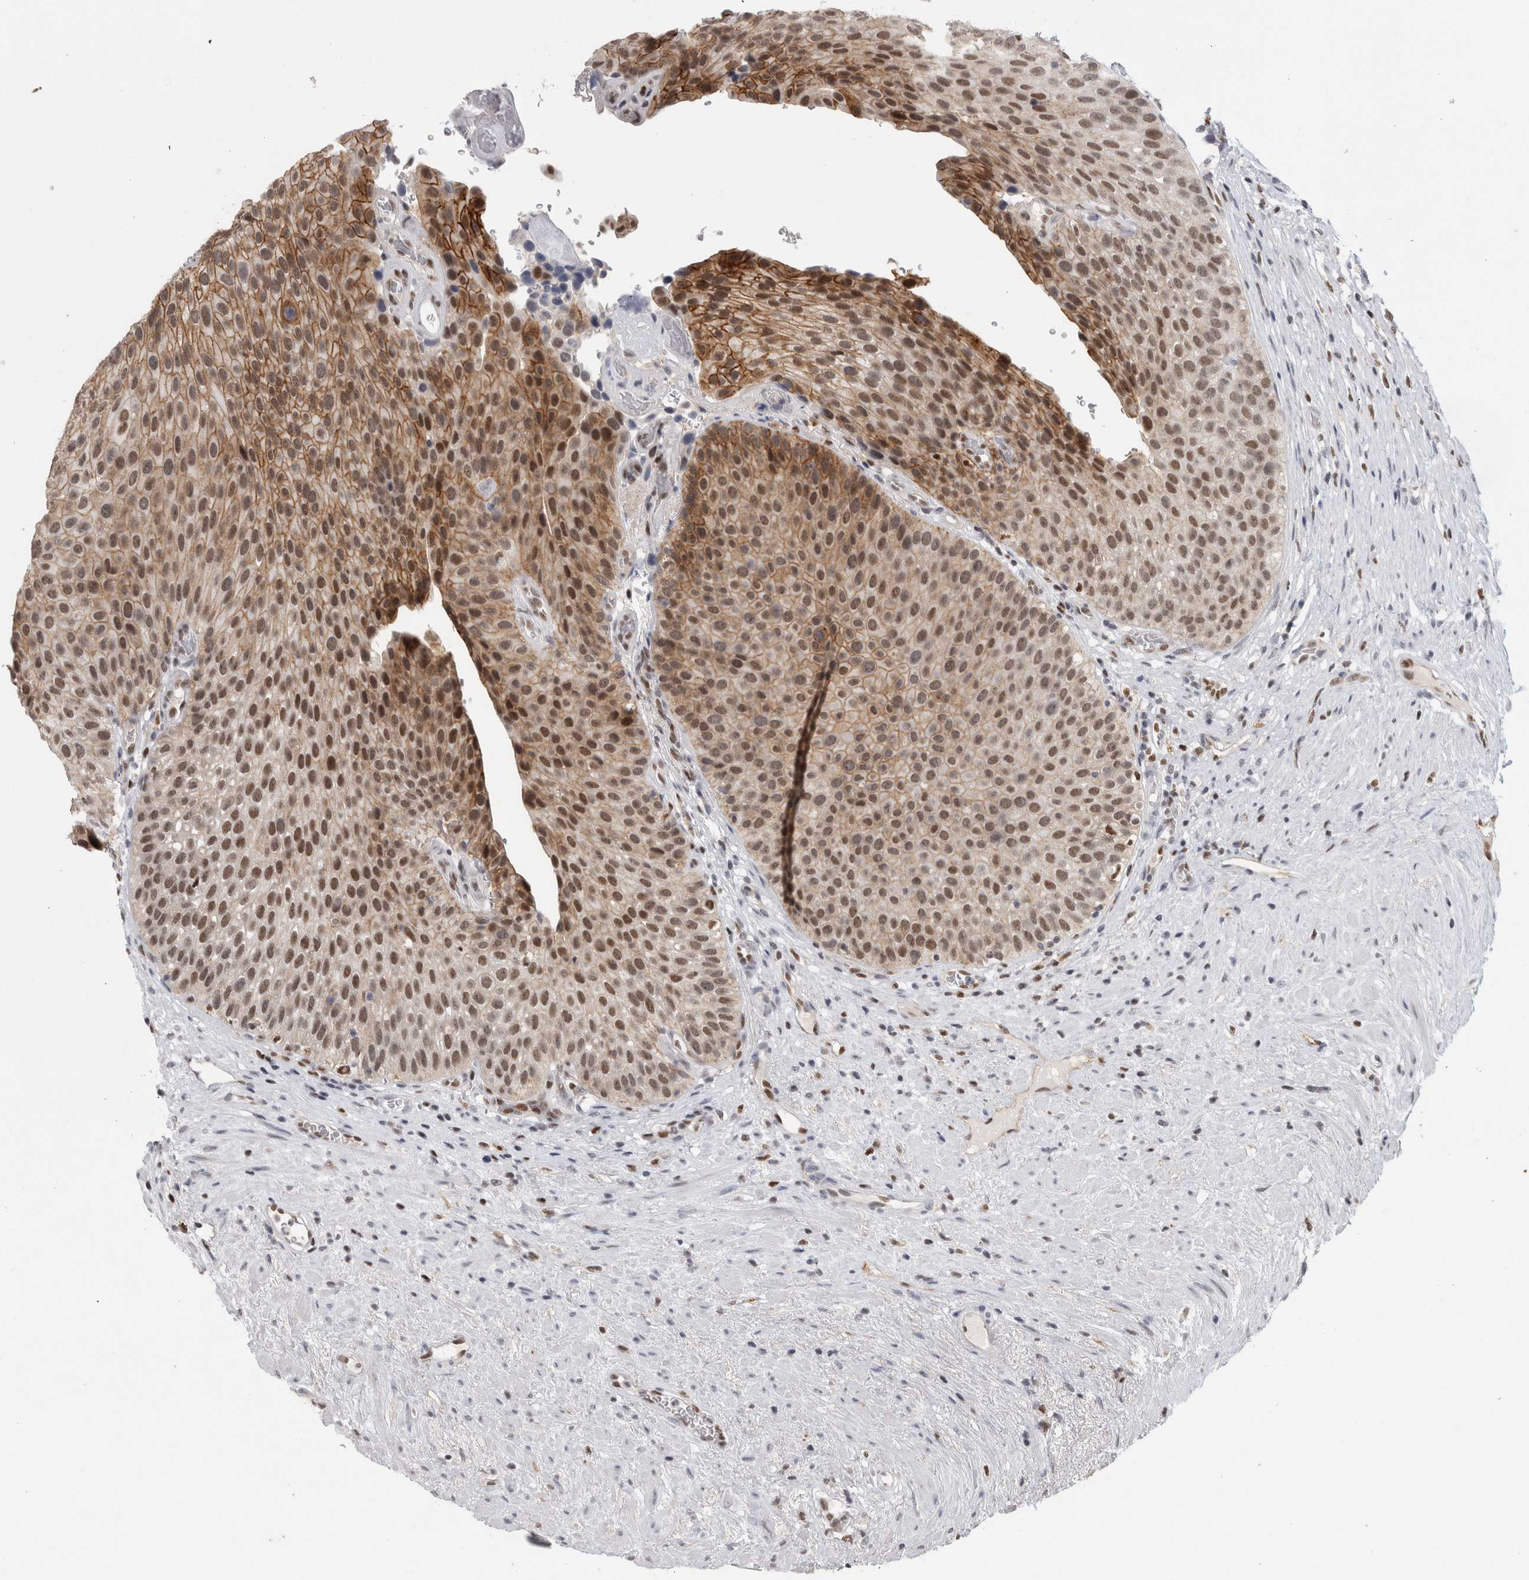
{"staining": {"intensity": "moderate", "quantity": ">75%", "location": "cytoplasmic/membranous,nuclear"}, "tissue": "urothelial cancer", "cell_type": "Tumor cells", "image_type": "cancer", "snomed": [{"axis": "morphology", "description": "Normal tissue, NOS"}, {"axis": "morphology", "description": "Urothelial carcinoma, Low grade"}, {"axis": "topography", "description": "Urinary bladder"}, {"axis": "topography", "description": "Prostate"}], "caption": "Urothelial cancer stained with a protein marker displays moderate staining in tumor cells.", "gene": "SRARP", "patient": {"sex": "male", "age": 60}}